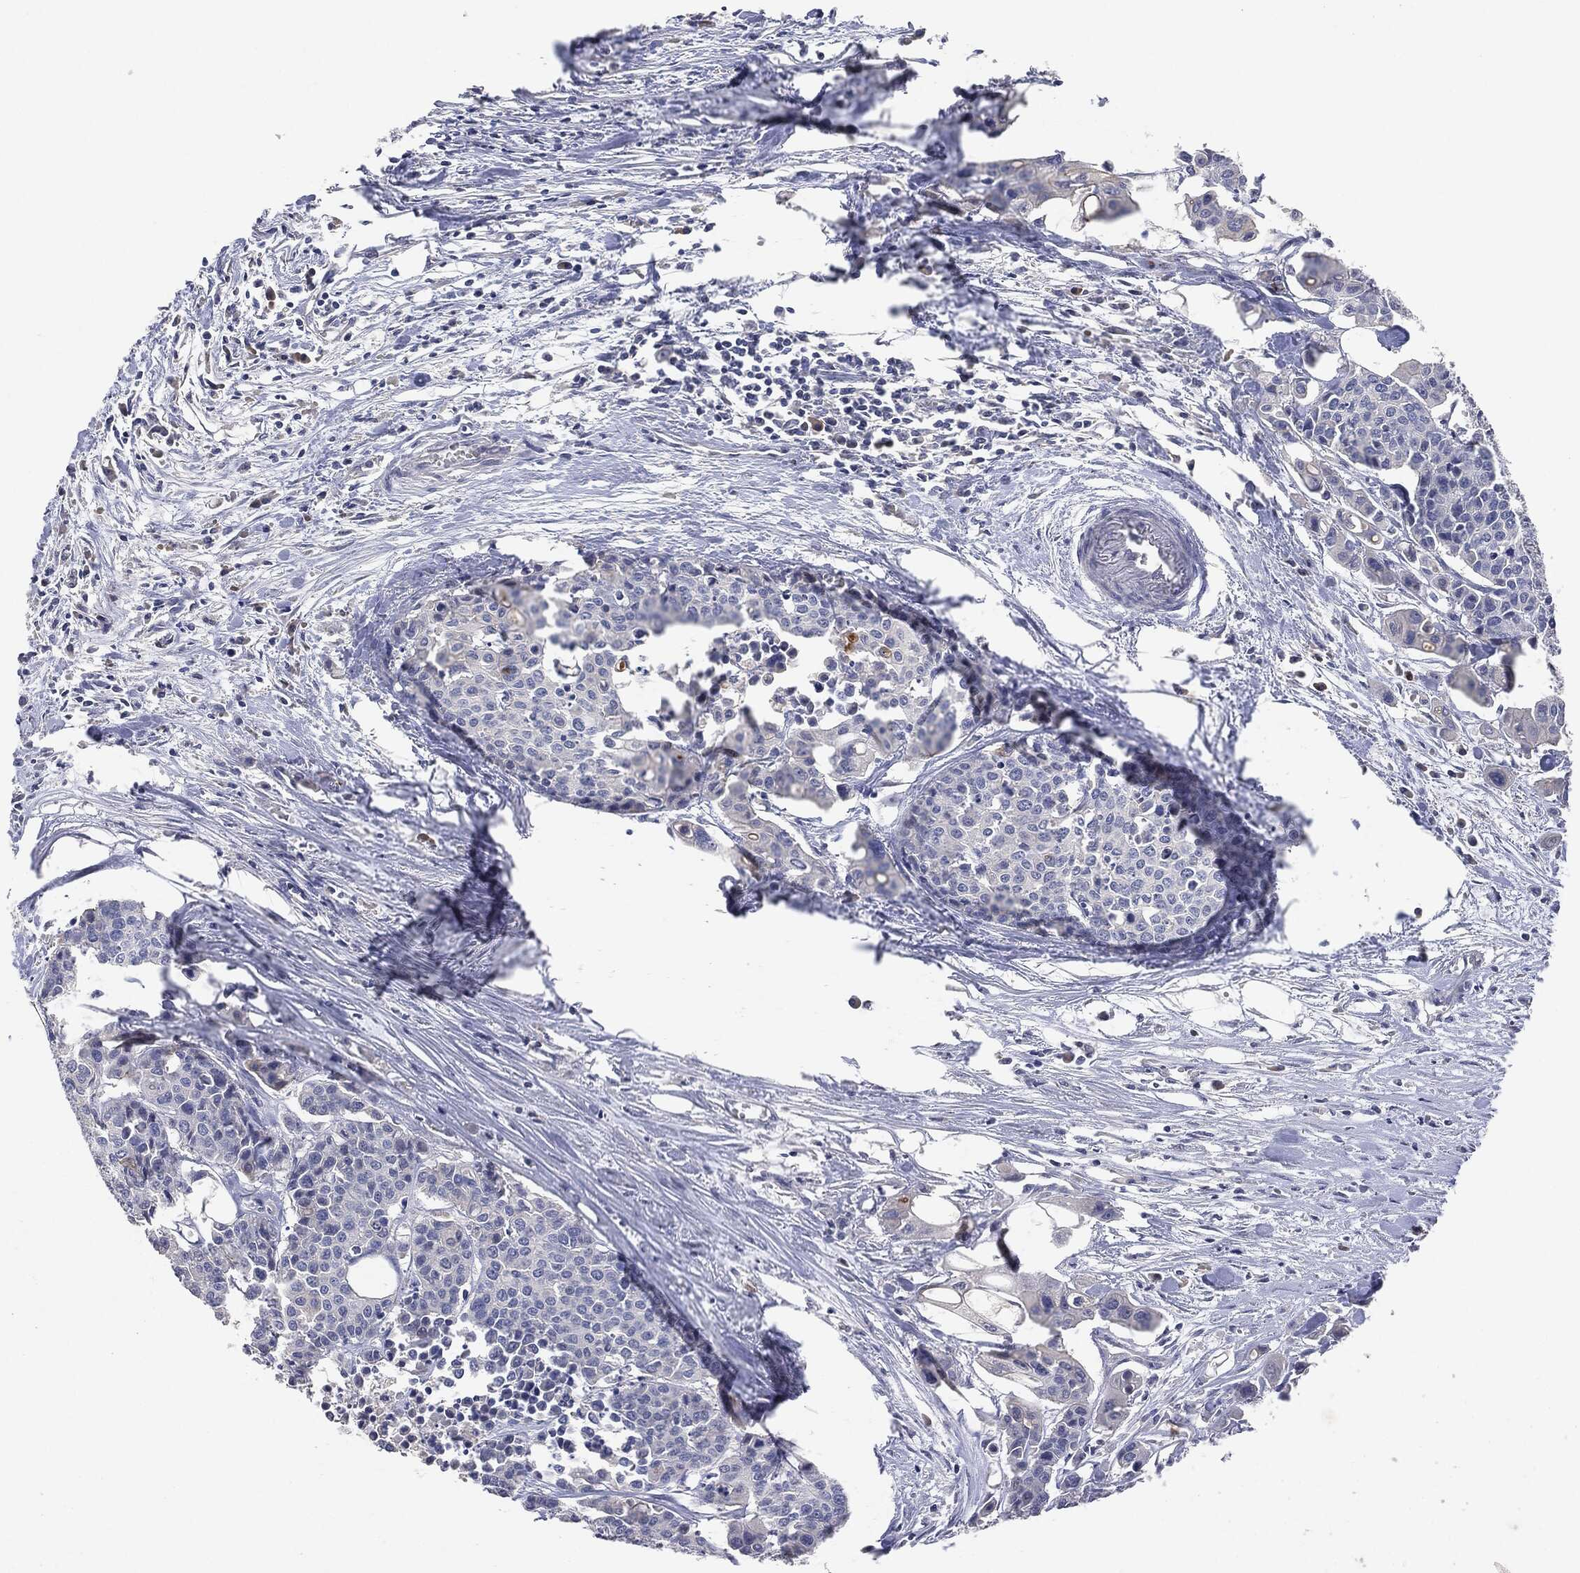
{"staining": {"intensity": "negative", "quantity": "none", "location": "none"}, "tissue": "carcinoid", "cell_type": "Tumor cells", "image_type": "cancer", "snomed": [{"axis": "morphology", "description": "Carcinoid, malignant, NOS"}, {"axis": "topography", "description": "Colon"}], "caption": "Tumor cells are negative for brown protein staining in malignant carcinoid.", "gene": "NTRK1", "patient": {"sex": "male", "age": 81}}